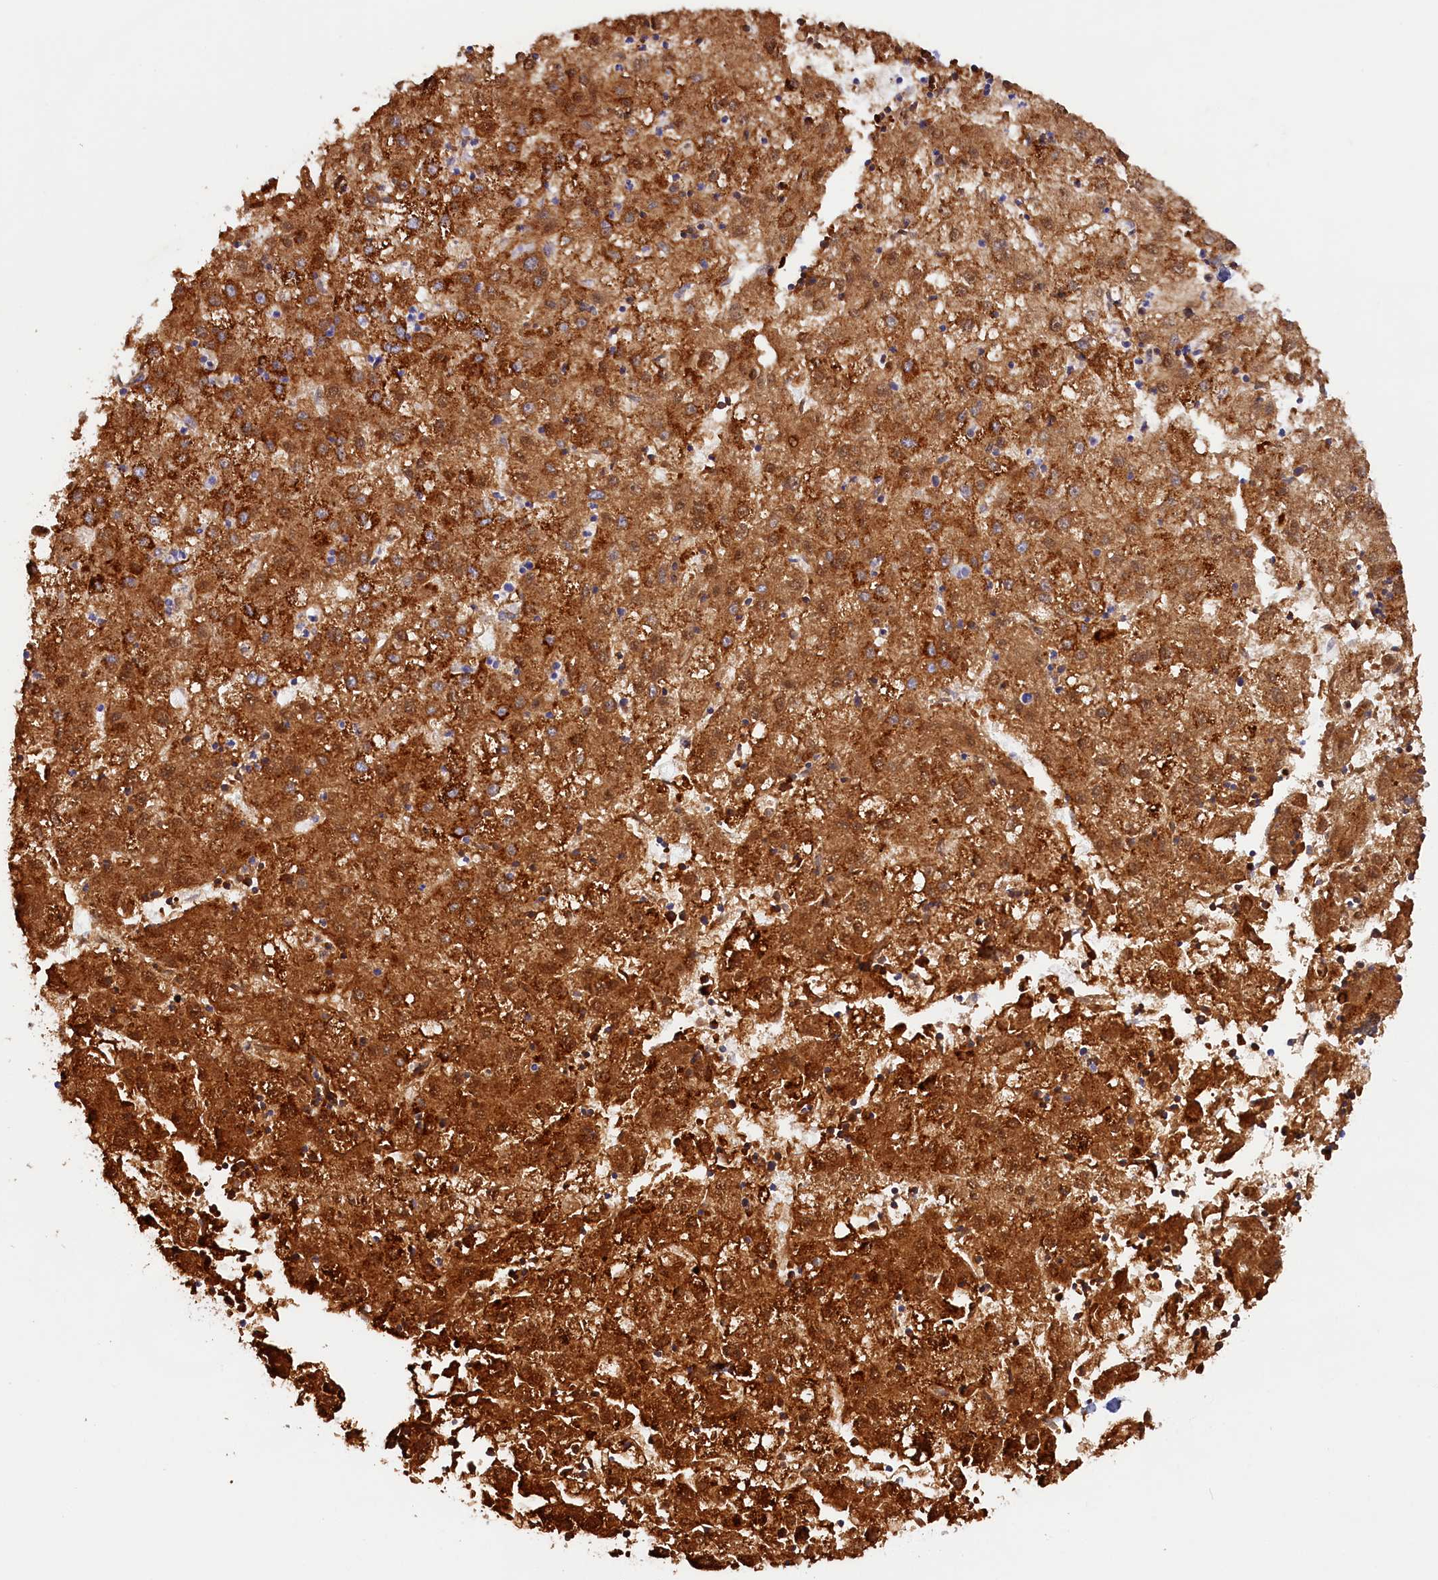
{"staining": {"intensity": "strong", "quantity": ">75%", "location": "cytoplasmic/membranous"}, "tissue": "liver cancer", "cell_type": "Tumor cells", "image_type": "cancer", "snomed": [{"axis": "morphology", "description": "Carcinoma, Hepatocellular, NOS"}, {"axis": "topography", "description": "Liver"}], "caption": "The photomicrograph reveals a brown stain indicating the presence of a protein in the cytoplasmic/membranous of tumor cells in liver cancer (hepatocellular carcinoma). (Brightfield microscopy of DAB IHC at high magnification).", "gene": "AKTIP", "patient": {"sex": "male", "age": 72}}